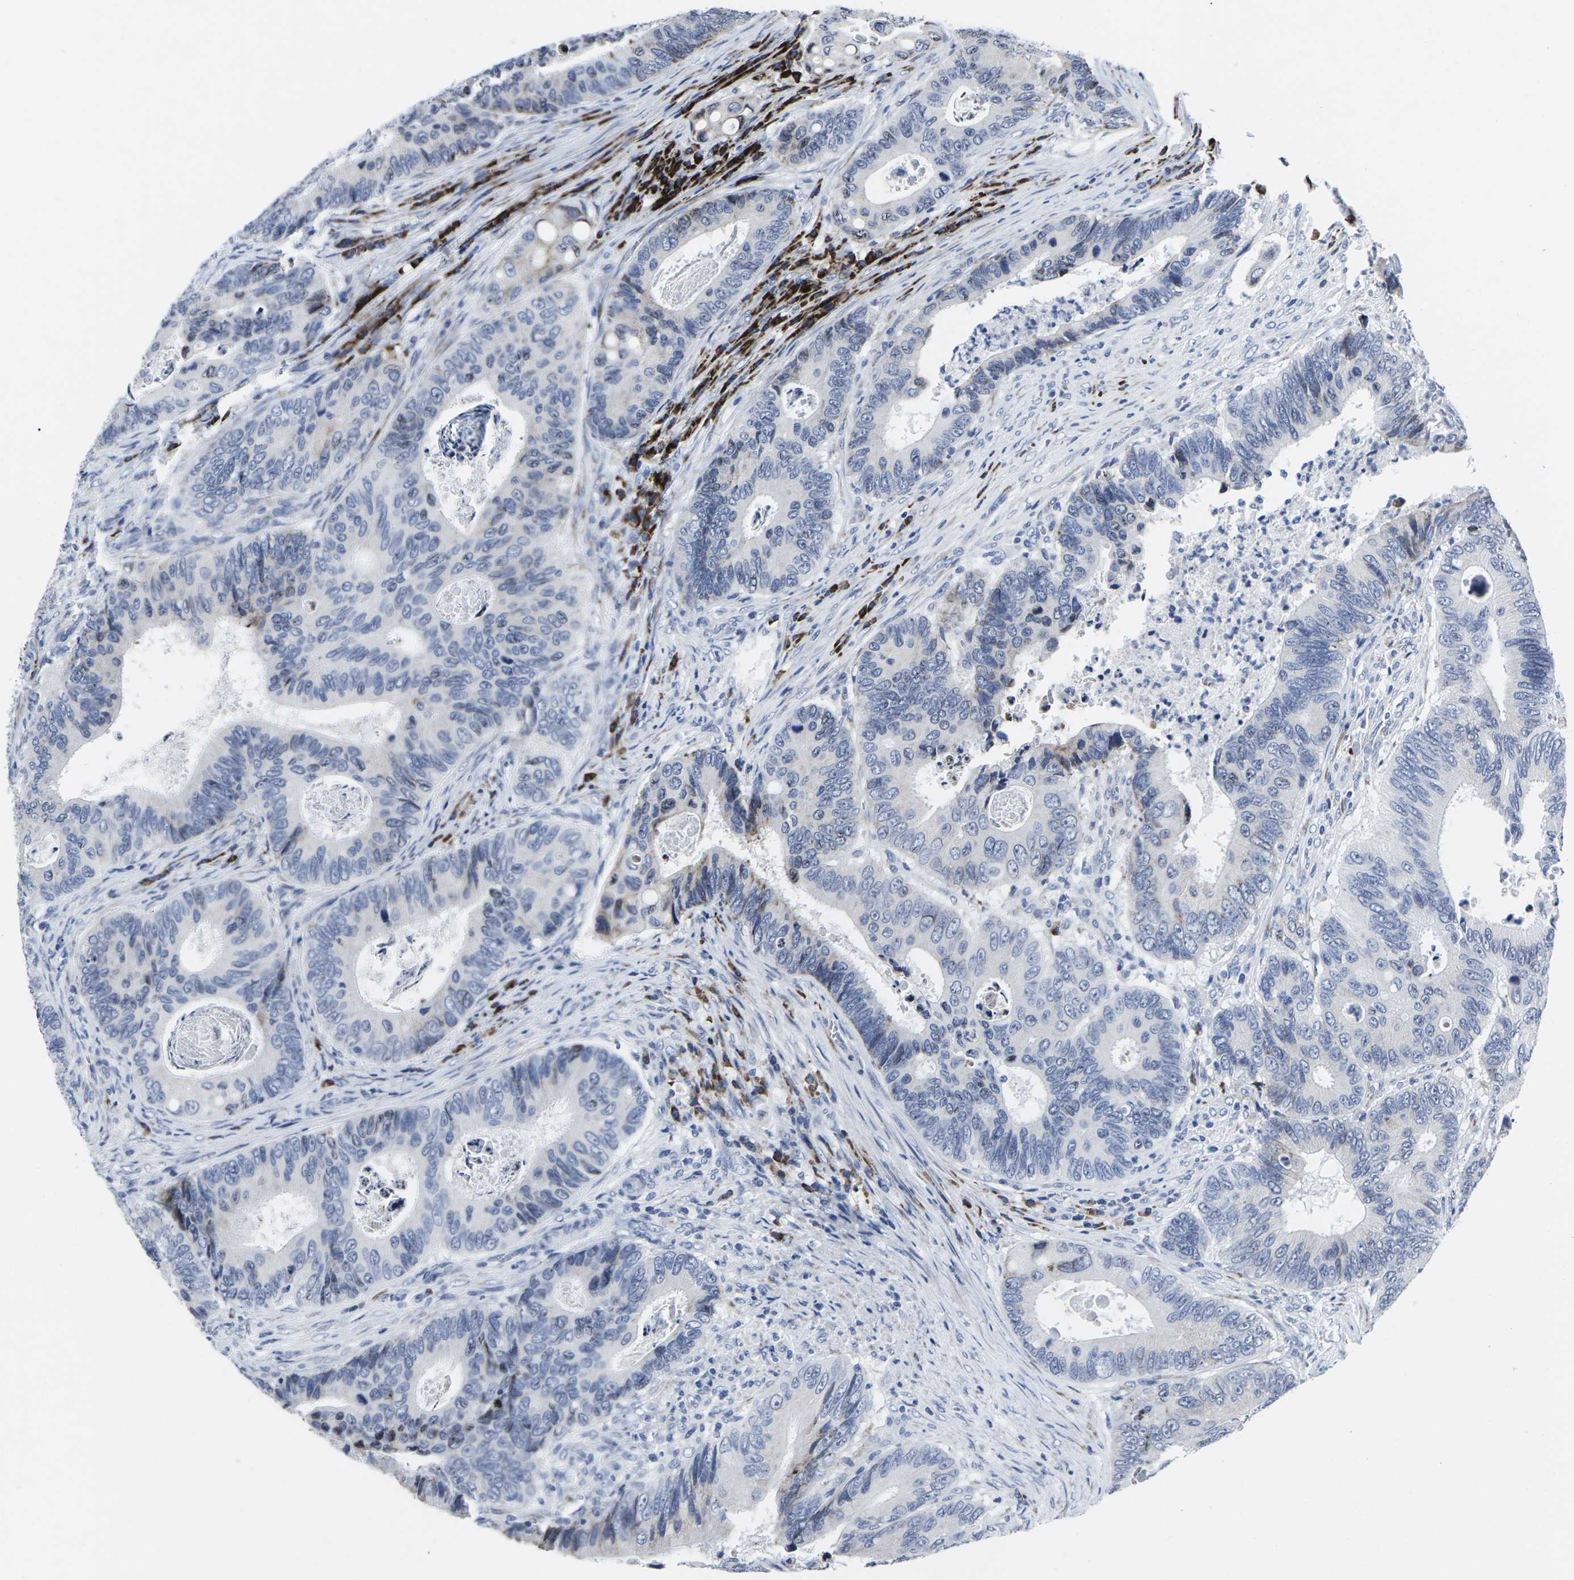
{"staining": {"intensity": "weak", "quantity": "<25%", "location": "cytoplasmic/membranous"}, "tissue": "colorectal cancer", "cell_type": "Tumor cells", "image_type": "cancer", "snomed": [{"axis": "morphology", "description": "Inflammation, NOS"}, {"axis": "morphology", "description": "Adenocarcinoma, NOS"}, {"axis": "topography", "description": "Colon"}], "caption": "Tumor cells show no significant protein expression in adenocarcinoma (colorectal).", "gene": "RPN1", "patient": {"sex": "male", "age": 72}}